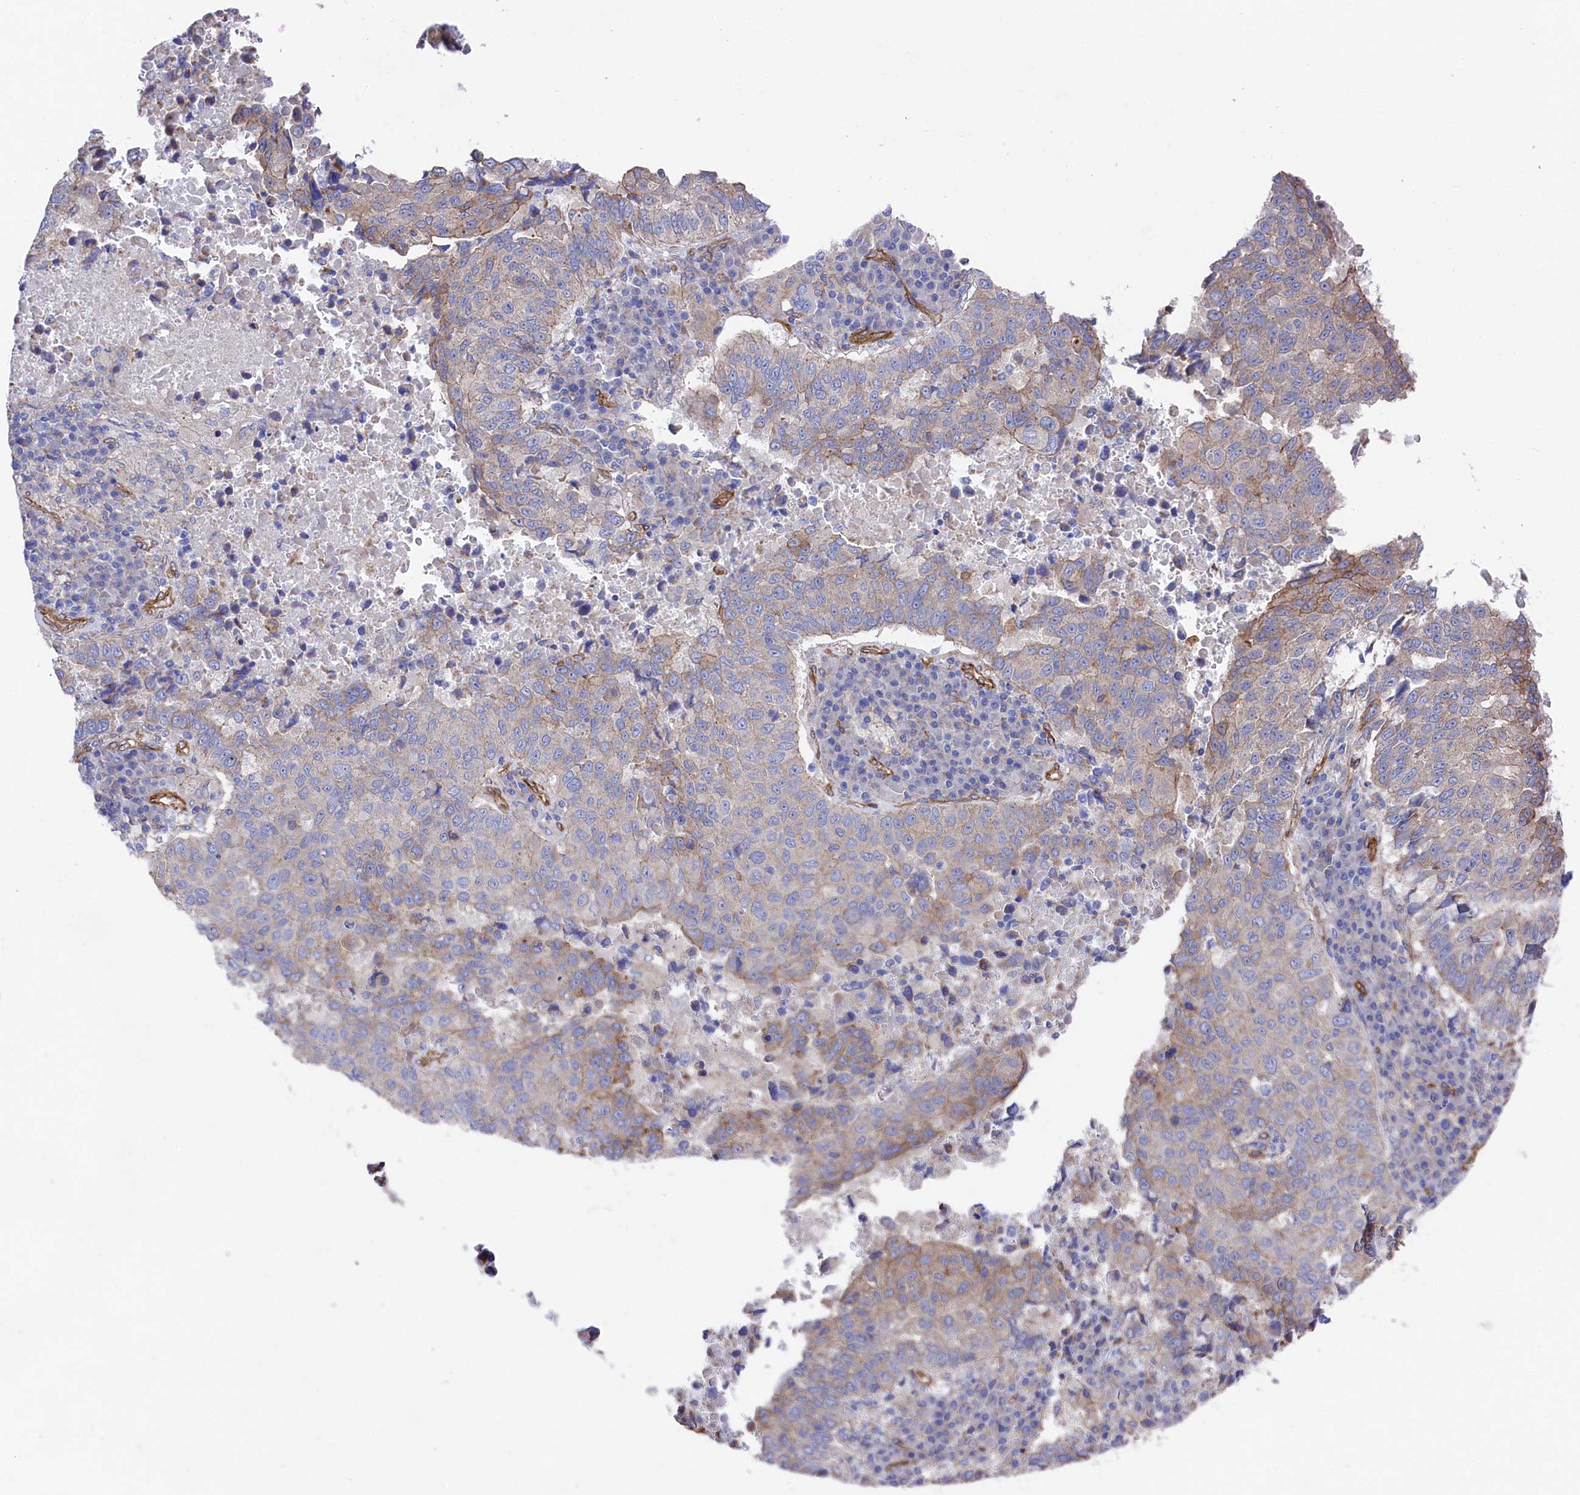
{"staining": {"intensity": "moderate", "quantity": "25%-75%", "location": "cytoplasmic/membranous"}, "tissue": "lung cancer", "cell_type": "Tumor cells", "image_type": "cancer", "snomed": [{"axis": "morphology", "description": "Squamous cell carcinoma, NOS"}, {"axis": "topography", "description": "Lung"}], "caption": "Protein analysis of lung squamous cell carcinoma tissue shows moderate cytoplasmic/membranous staining in about 25%-75% of tumor cells.", "gene": "TNKS1BP1", "patient": {"sex": "male", "age": 73}}